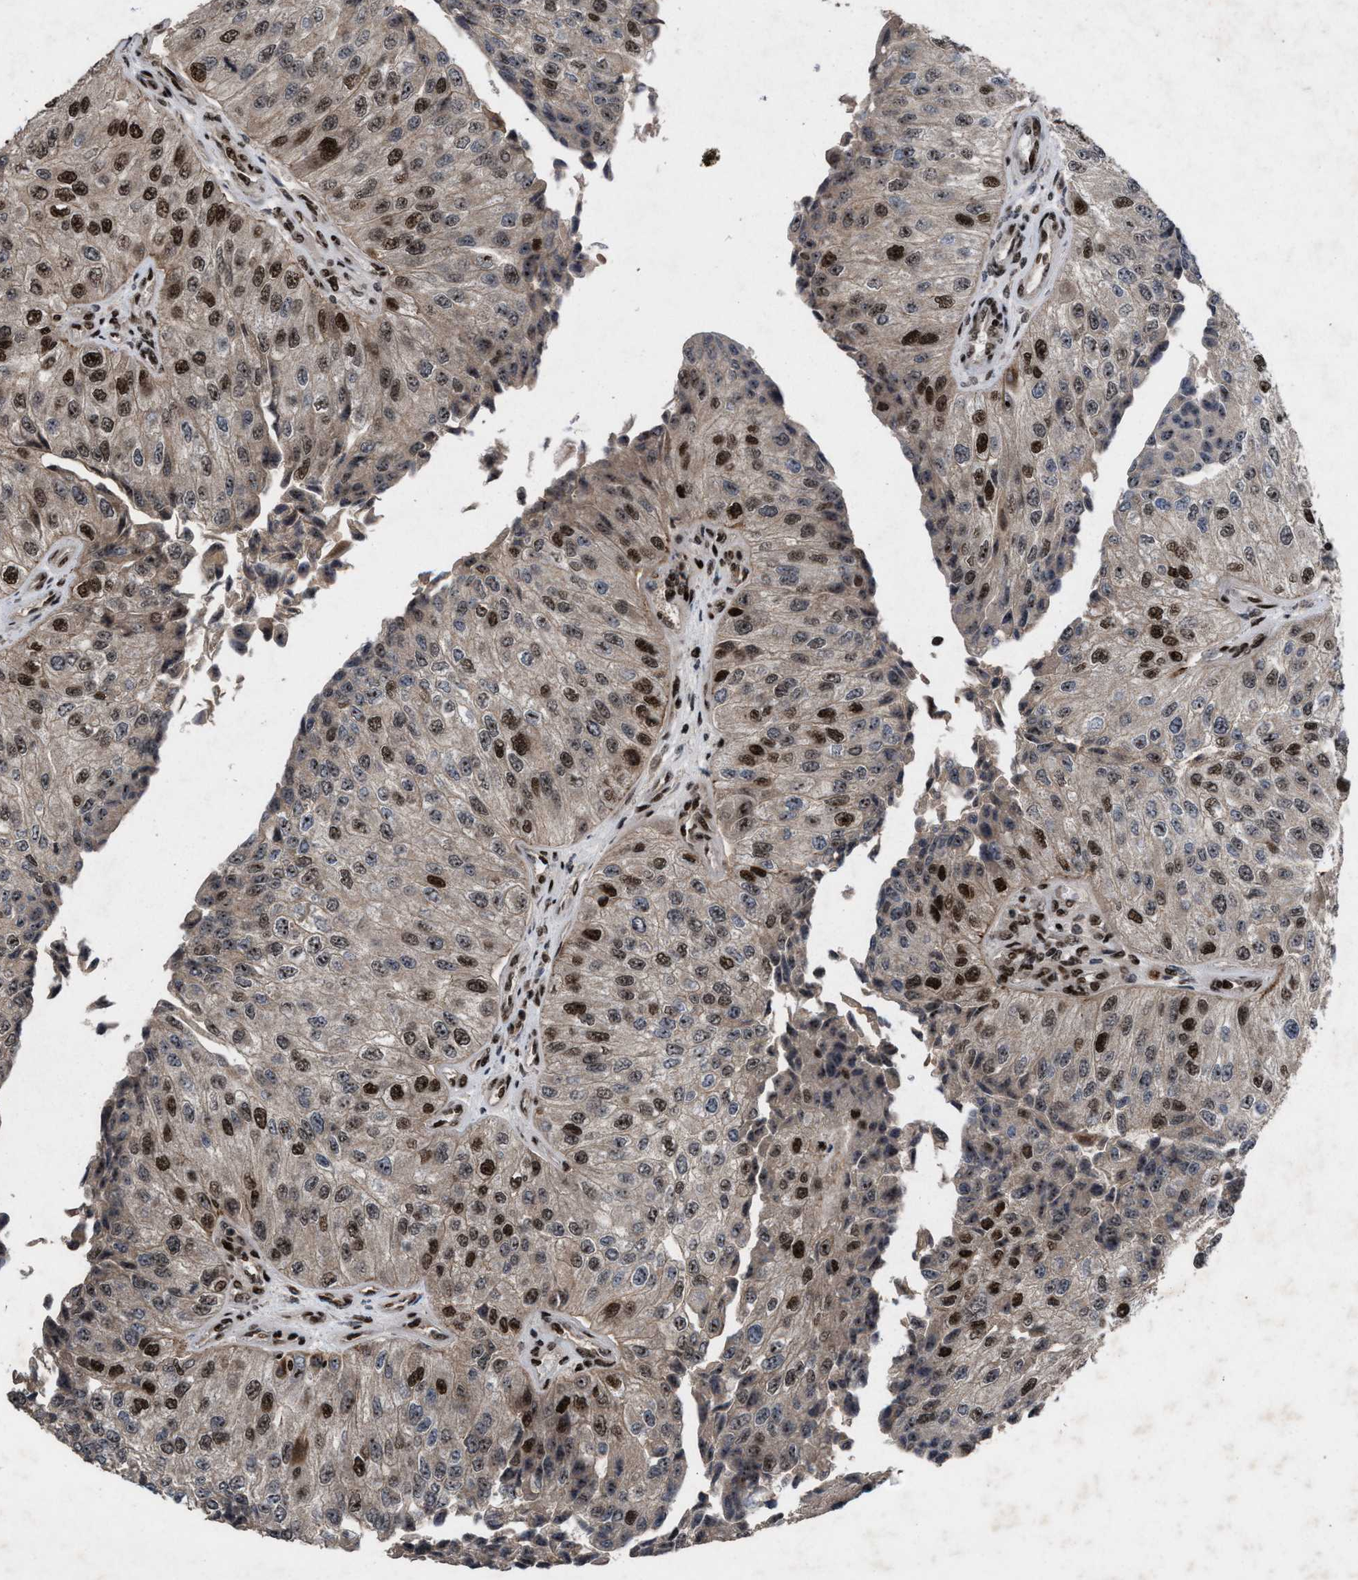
{"staining": {"intensity": "moderate", "quantity": "25%-75%", "location": "nuclear"}, "tissue": "urothelial cancer", "cell_type": "Tumor cells", "image_type": "cancer", "snomed": [{"axis": "morphology", "description": "Urothelial carcinoma, High grade"}, {"axis": "topography", "description": "Kidney"}, {"axis": "topography", "description": "Urinary bladder"}], "caption": "Urothelial cancer tissue shows moderate nuclear positivity in approximately 25%-75% of tumor cells, visualized by immunohistochemistry.", "gene": "WIZ", "patient": {"sex": "male", "age": 77}}